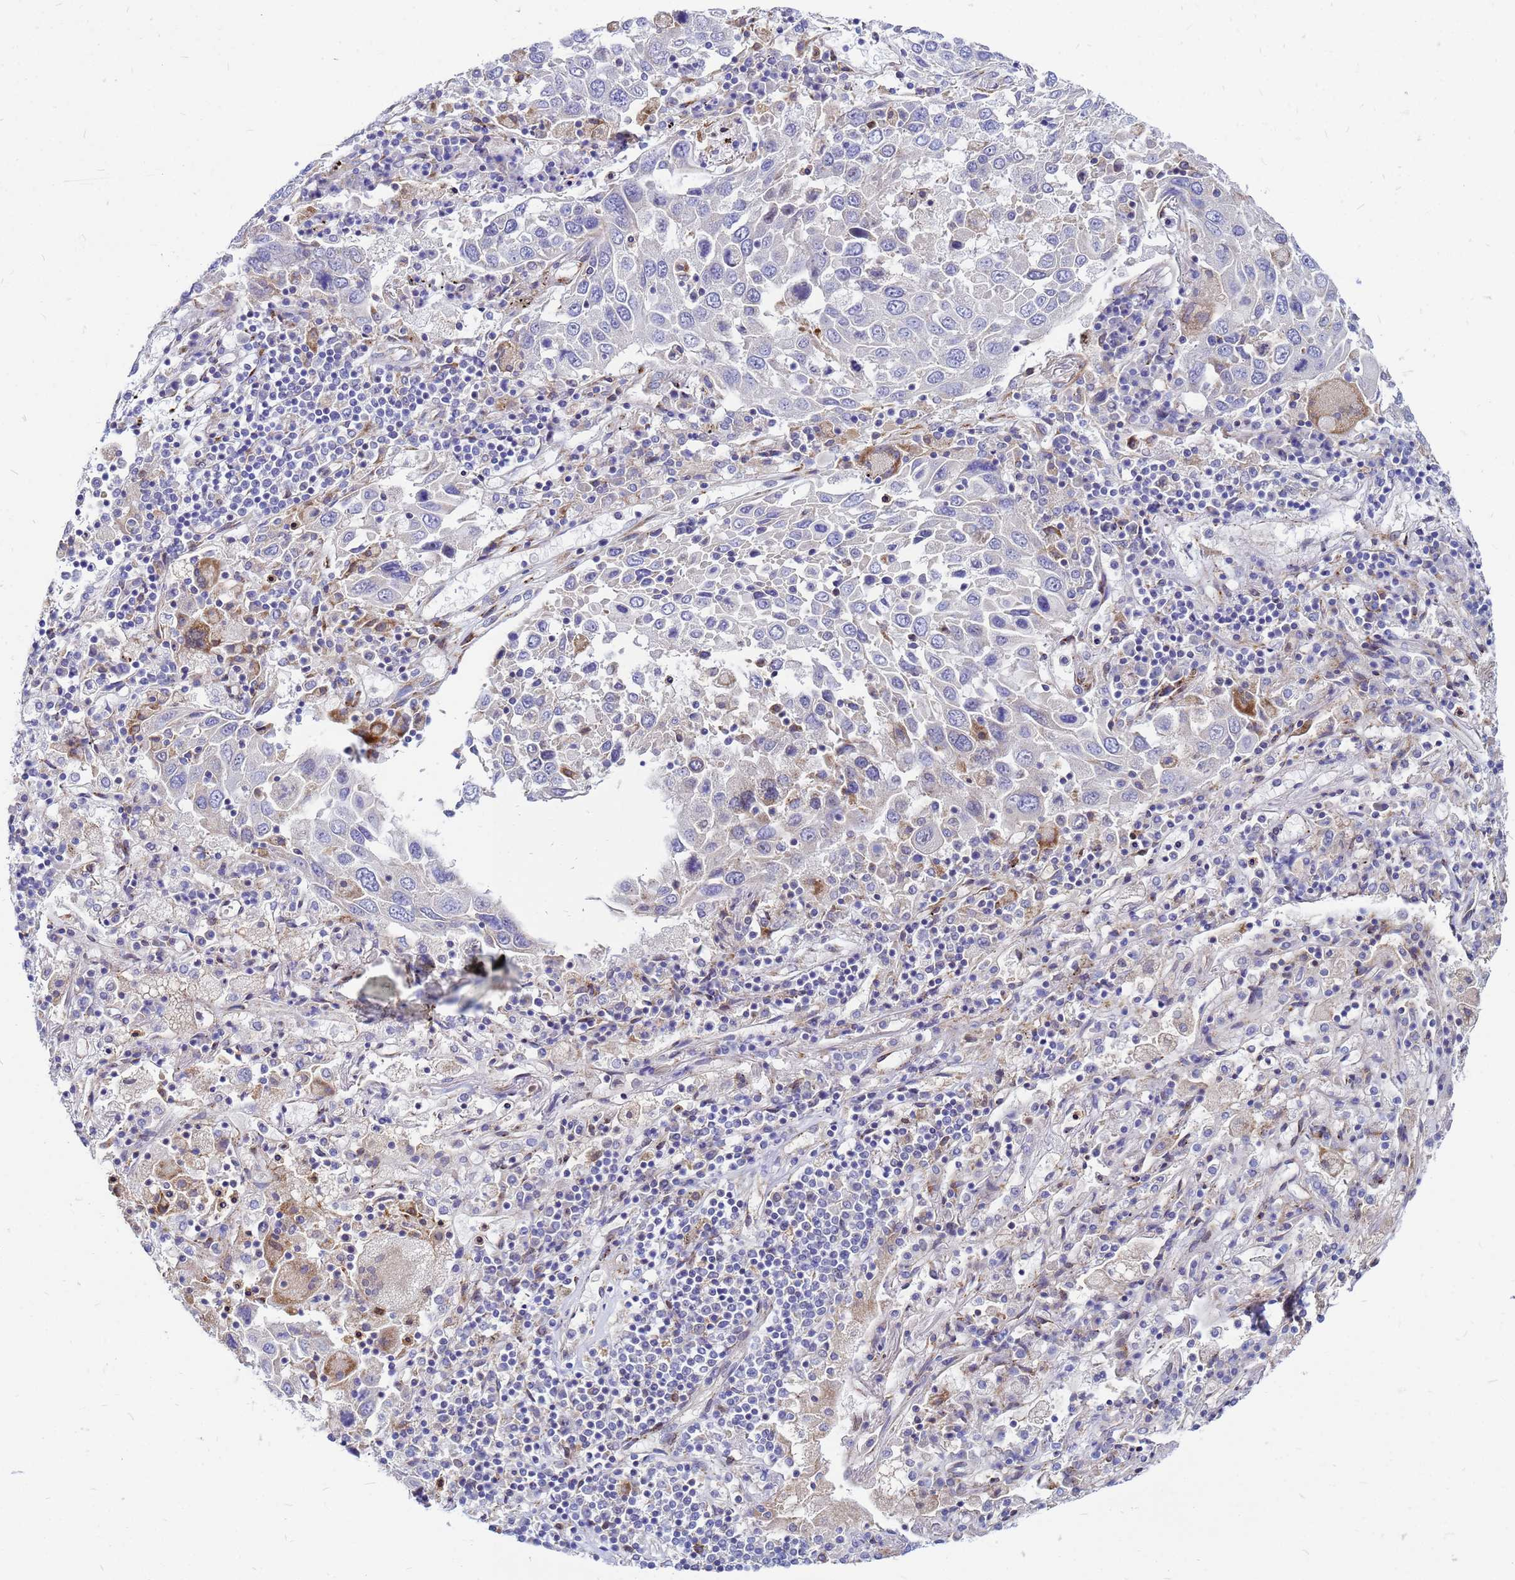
{"staining": {"intensity": "negative", "quantity": "none", "location": "none"}, "tissue": "lung cancer", "cell_type": "Tumor cells", "image_type": "cancer", "snomed": [{"axis": "morphology", "description": "Squamous cell carcinoma, NOS"}, {"axis": "topography", "description": "Lung"}], "caption": "DAB (3,3'-diaminobenzidine) immunohistochemical staining of human lung squamous cell carcinoma displays no significant positivity in tumor cells.", "gene": "FHIP1A", "patient": {"sex": "male", "age": 65}}